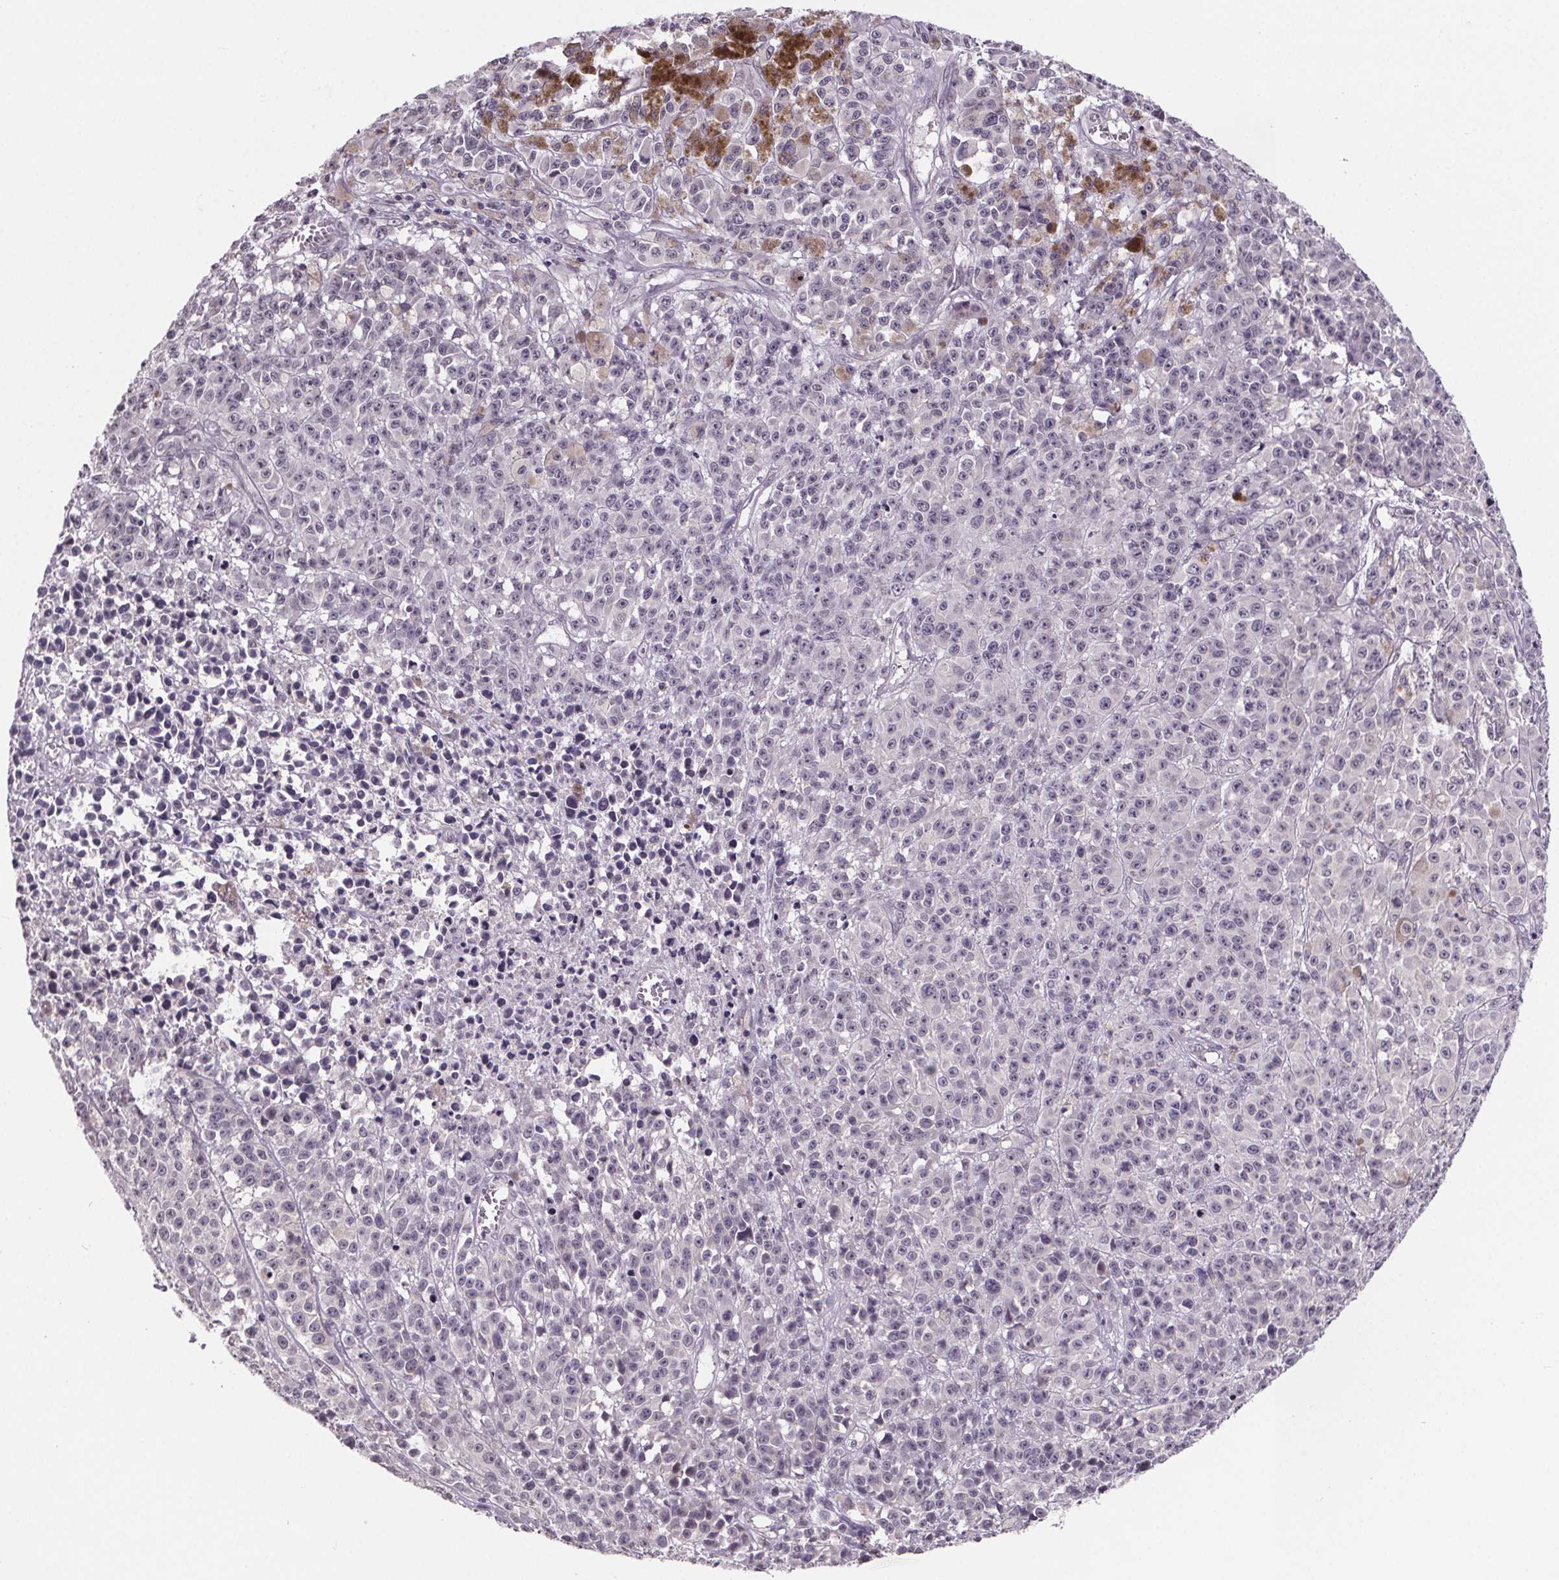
{"staining": {"intensity": "negative", "quantity": "none", "location": "none"}, "tissue": "melanoma", "cell_type": "Tumor cells", "image_type": "cancer", "snomed": [{"axis": "morphology", "description": "Malignant melanoma, NOS"}, {"axis": "topography", "description": "Skin"}], "caption": "Histopathology image shows no significant protein staining in tumor cells of melanoma.", "gene": "NKX6-1", "patient": {"sex": "female", "age": 58}}